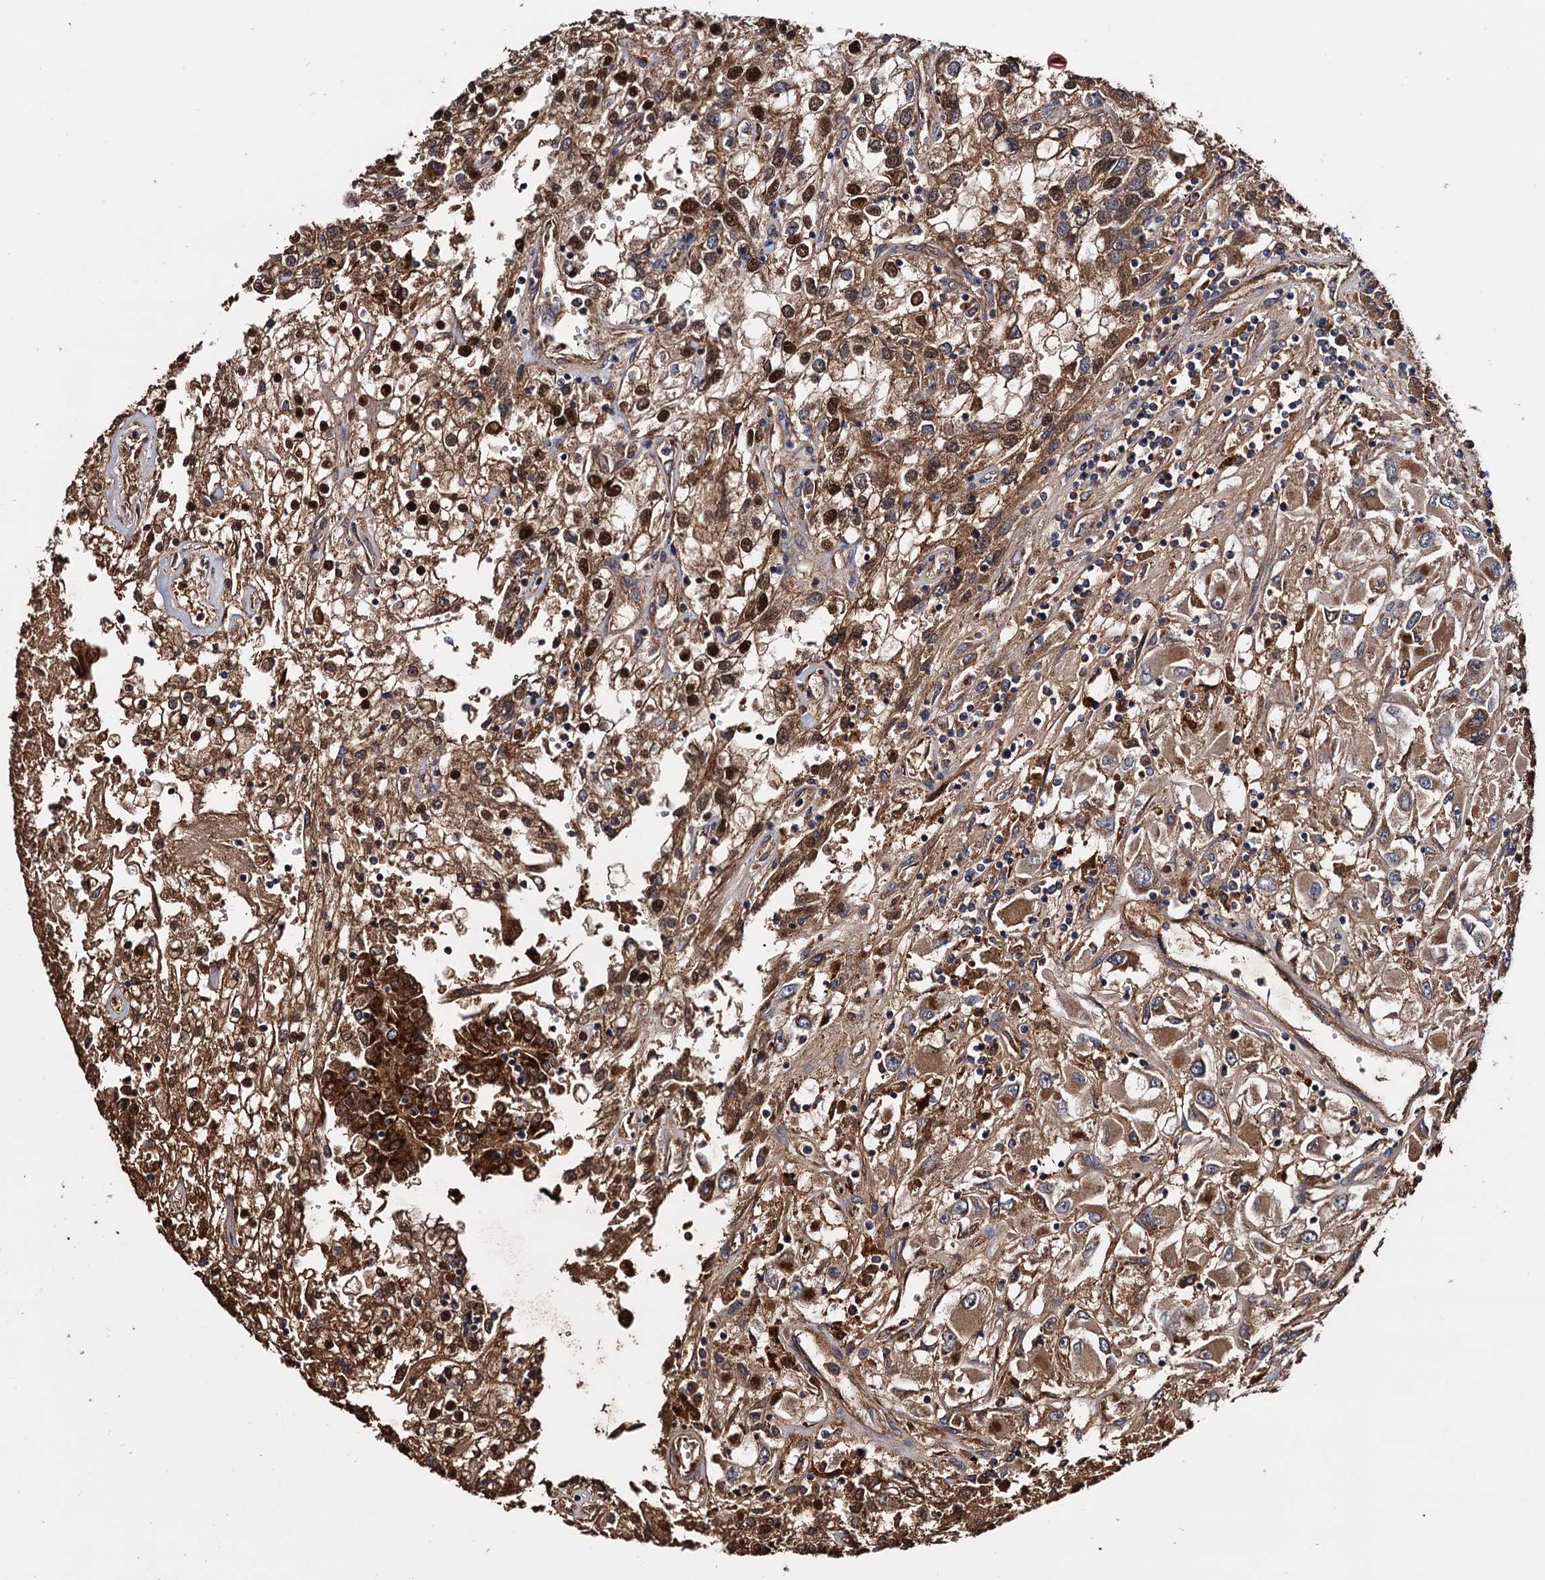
{"staining": {"intensity": "strong", "quantity": ">75%", "location": "cytoplasmic/membranous"}, "tissue": "renal cancer", "cell_type": "Tumor cells", "image_type": "cancer", "snomed": [{"axis": "morphology", "description": "Adenocarcinoma, NOS"}, {"axis": "topography", "description": "Kidney"}], "caption": "Immunohistochemical staining of renal cancer reveals strong cytoplasmic/membranous protein expression in about >75% of tumor cells.", "gene": "MRPL42", "patient": {"sex": "female", "age": 52}}